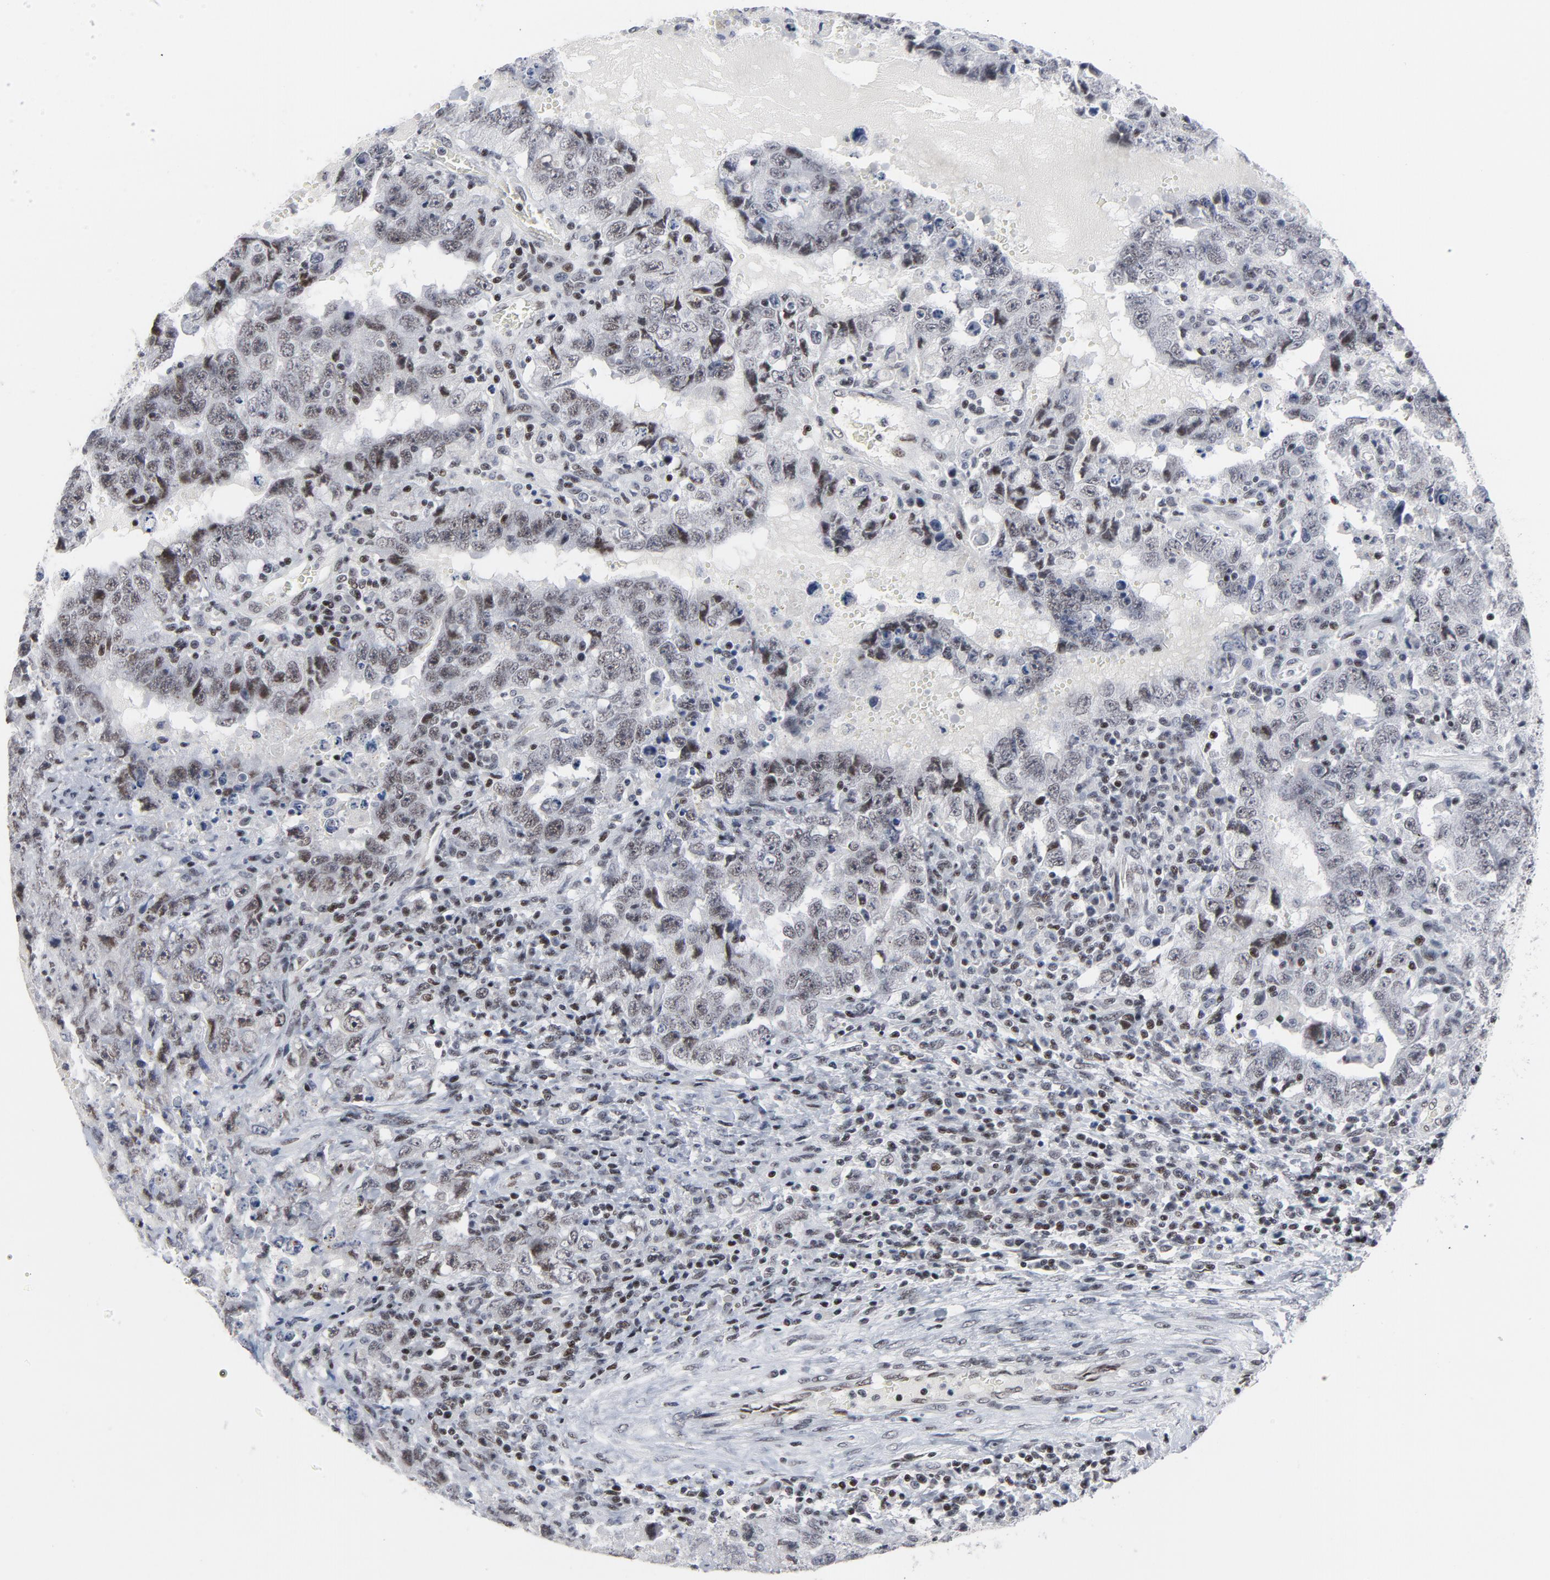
{"staining": {"intensity": "weak", "quantity": ">75%", "location": "nuclear"}, "tissue": "testis cancer", "cell_type": "Tumor cells", "image_type": "cancer", "snomed": [{"axis": "morphology", "description": "Carcinoma, Embryonal, NOS"}, {"axis": "topography", "description": "Testis"}], "caption": "Immunohistochemical staining of human testis cancer exhibits low levels of weak nuclear positivity in about >75% of tumor cells.", "gene": "GABPA", "patient": {"sex": "male", "age": 26}}